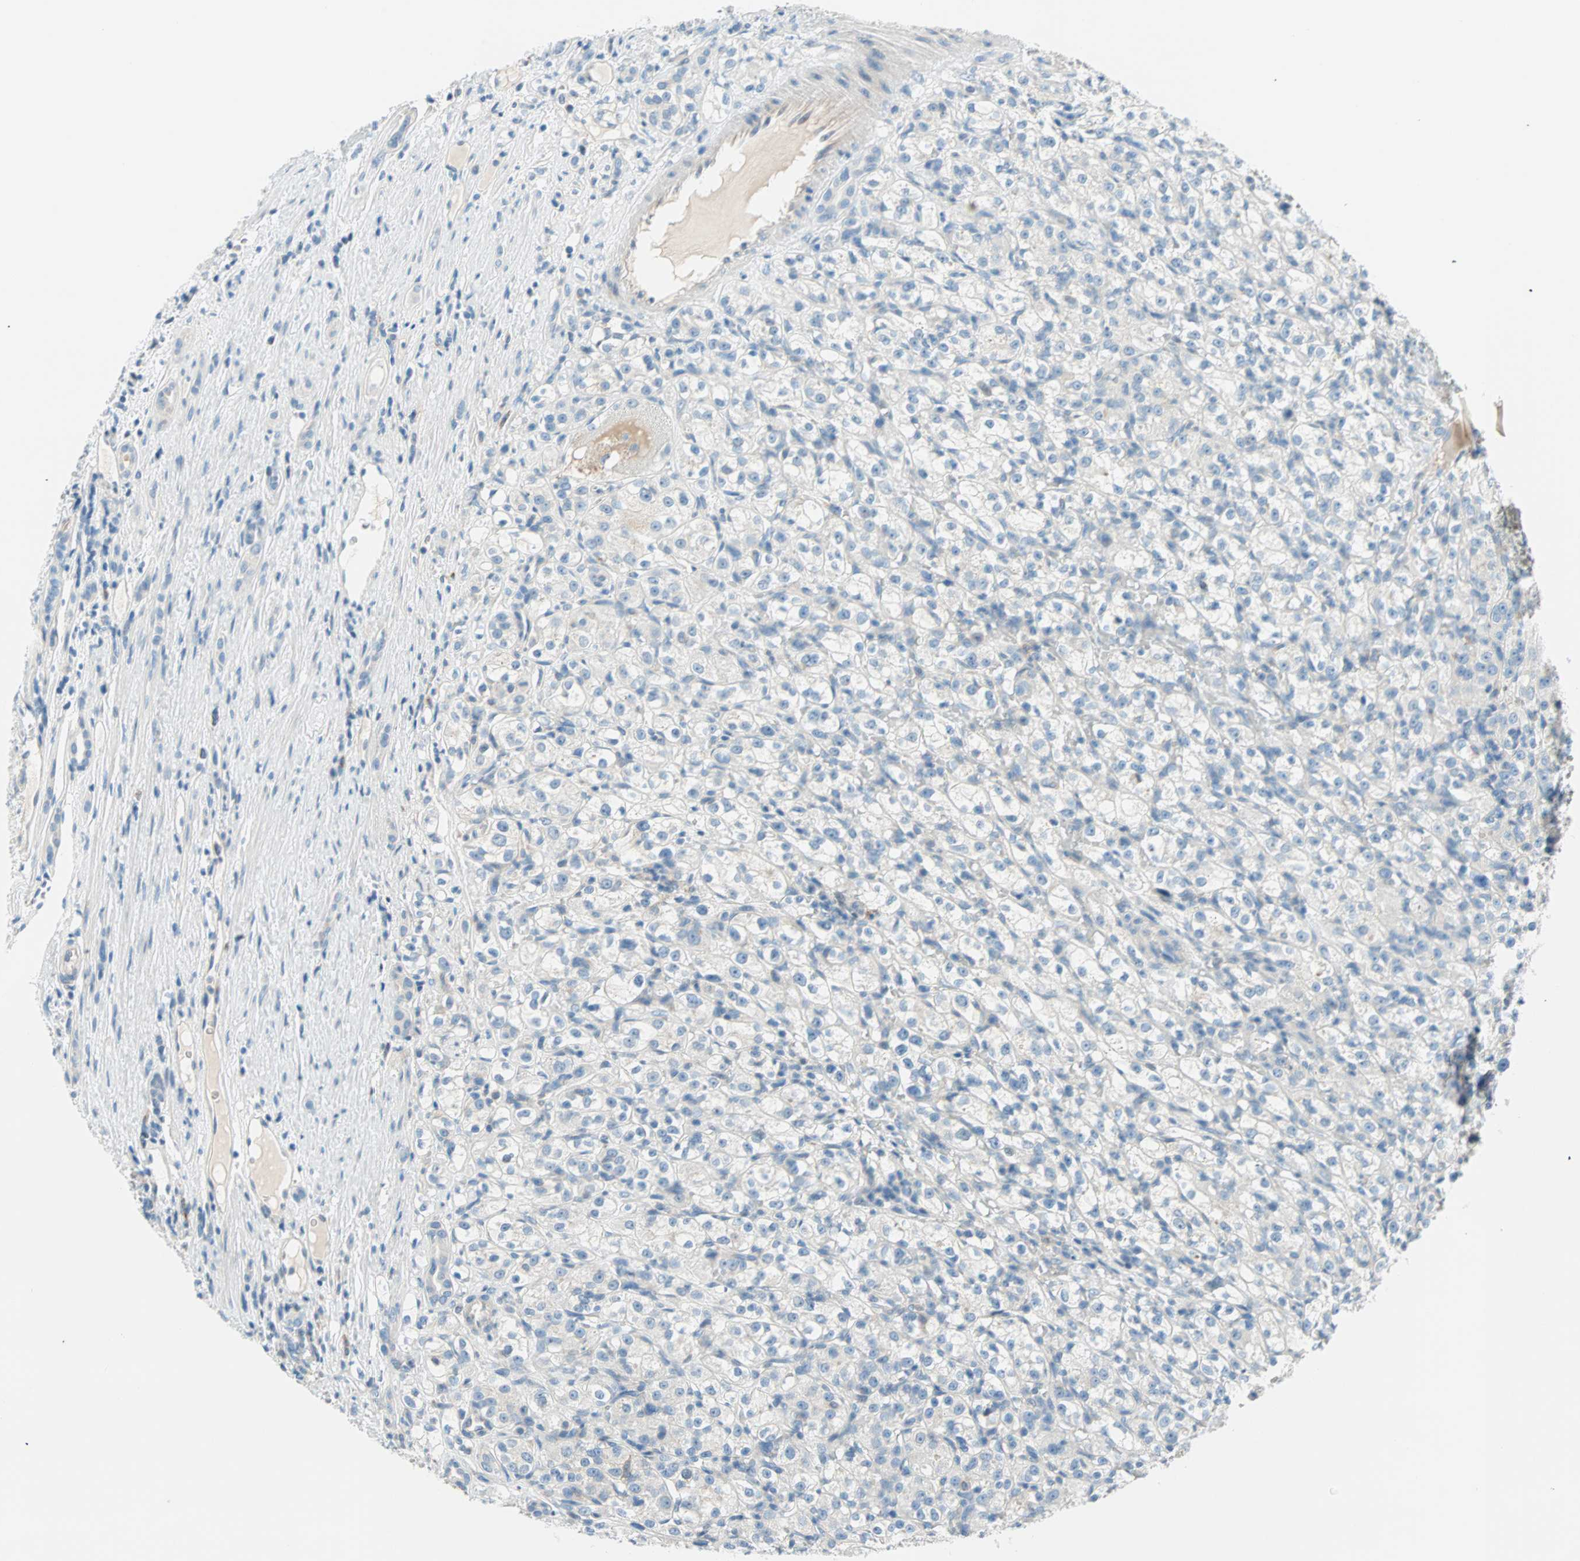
{"staining": {"intensity": "negative", "quantity": "none", "location": "none"}, "tissue": "renal cancer", "cell_type": "Tumor cells", "image_type": "cancer", "snomed": [{"axis": "morphology", "description": "Normal tissue, NOS"}, {"axis": "morphology", "description": "Adenocarcinoma, NOS"}, {"axis": "topography", "description": "Kidney"}], "caption": "Tumor cells show no significant protein expression in renal cancer (adenocarcinoma).", "gene": "TMEM163", "patient": {"sex": "male", "age": 61}}